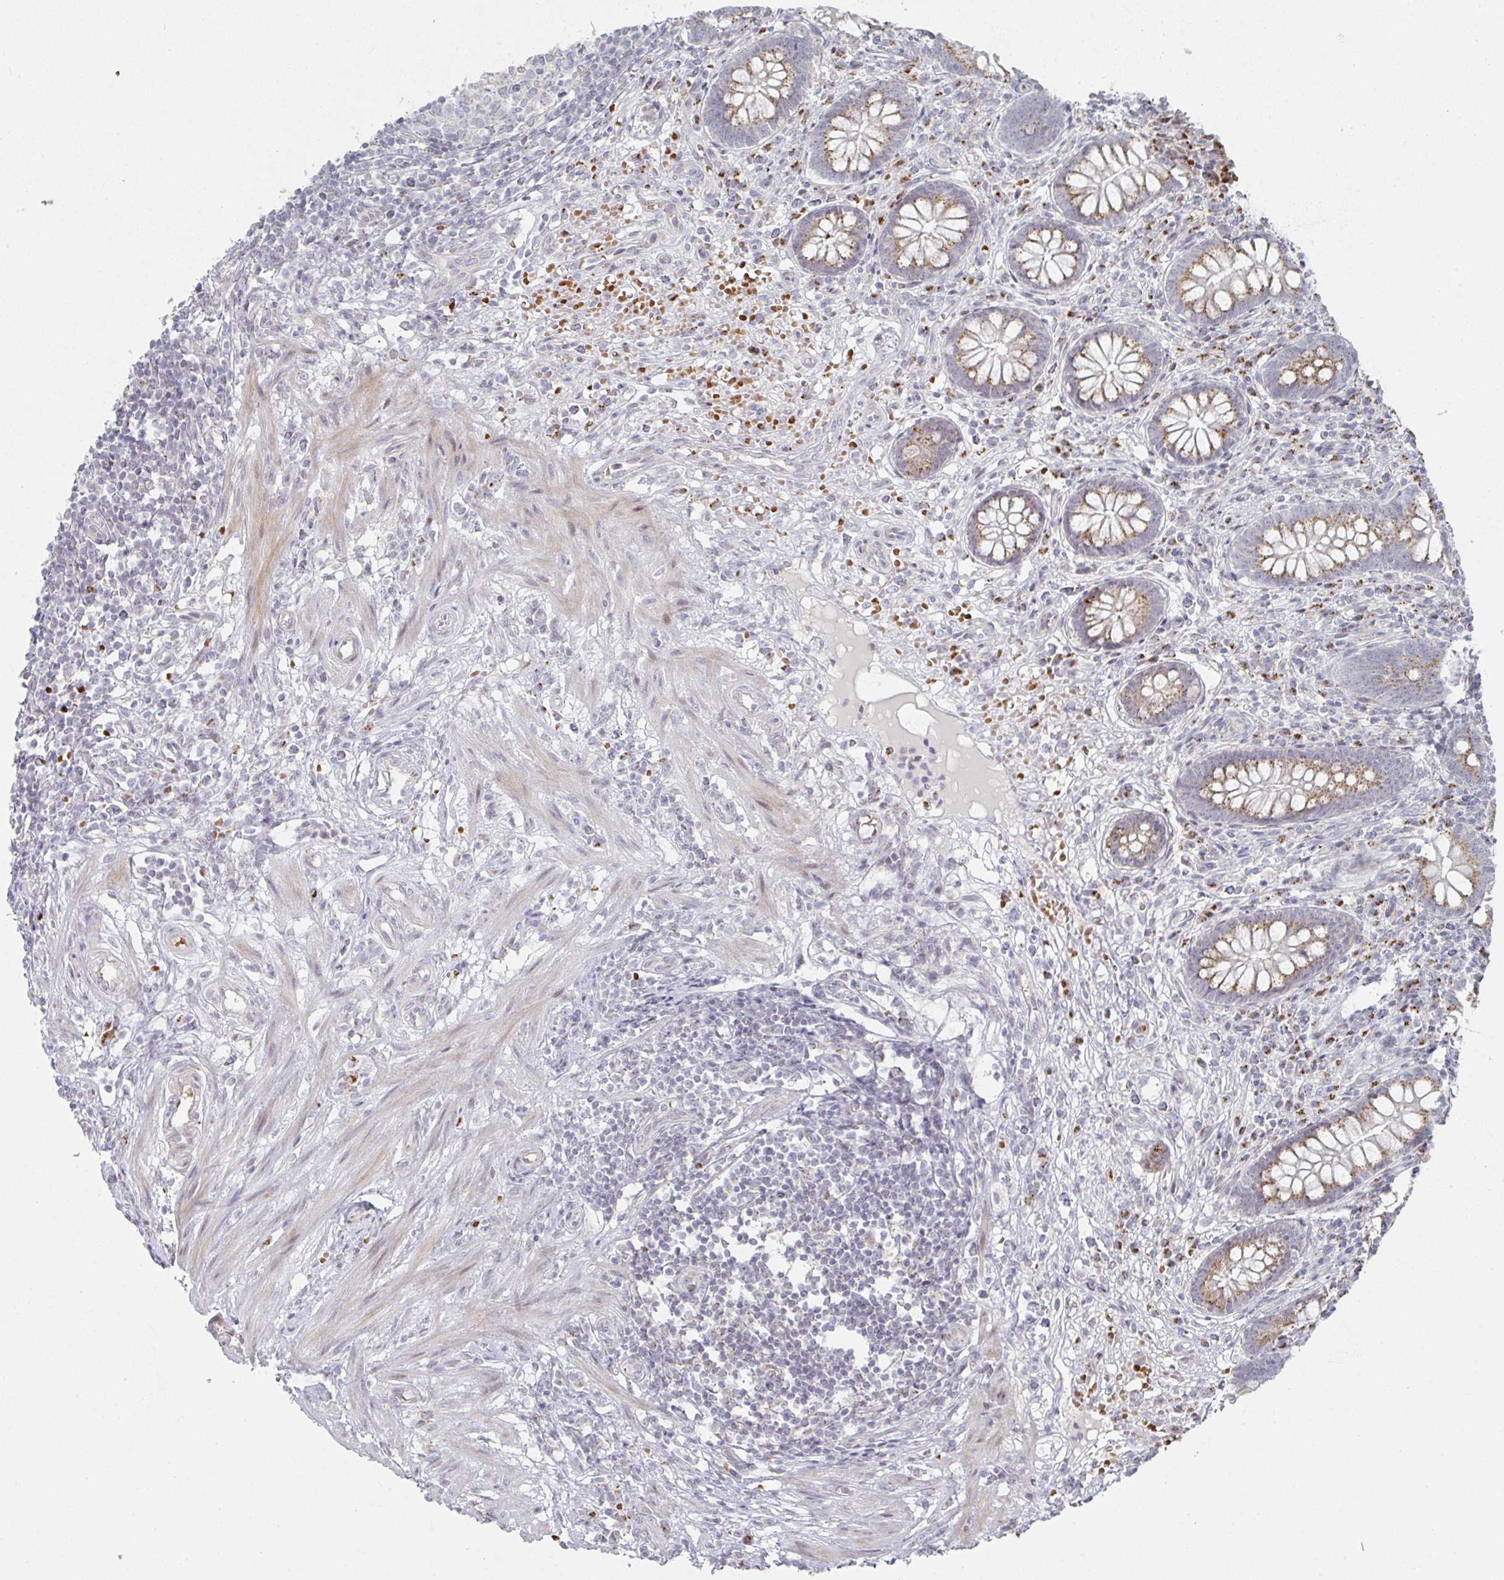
{"staining": {"intensity": "strong", "quantity": ">75%", "location": "cytoplasmic/membranous"}, "tissue": "appendix", "cell_type": "Glandular cells", "image_type": "normal", "snomed": [{"axis": "morphology", "description": "Normal tissue, NOS"}, {"axis": "topography", "description": "Appendix"}], "caption": "Strong cytoplasmic/membranous protein expression is present in approximately >75% of glandular cells in appendix.", "gene": "ZNF526", "patient": {"sex": "female", "age": 56}}